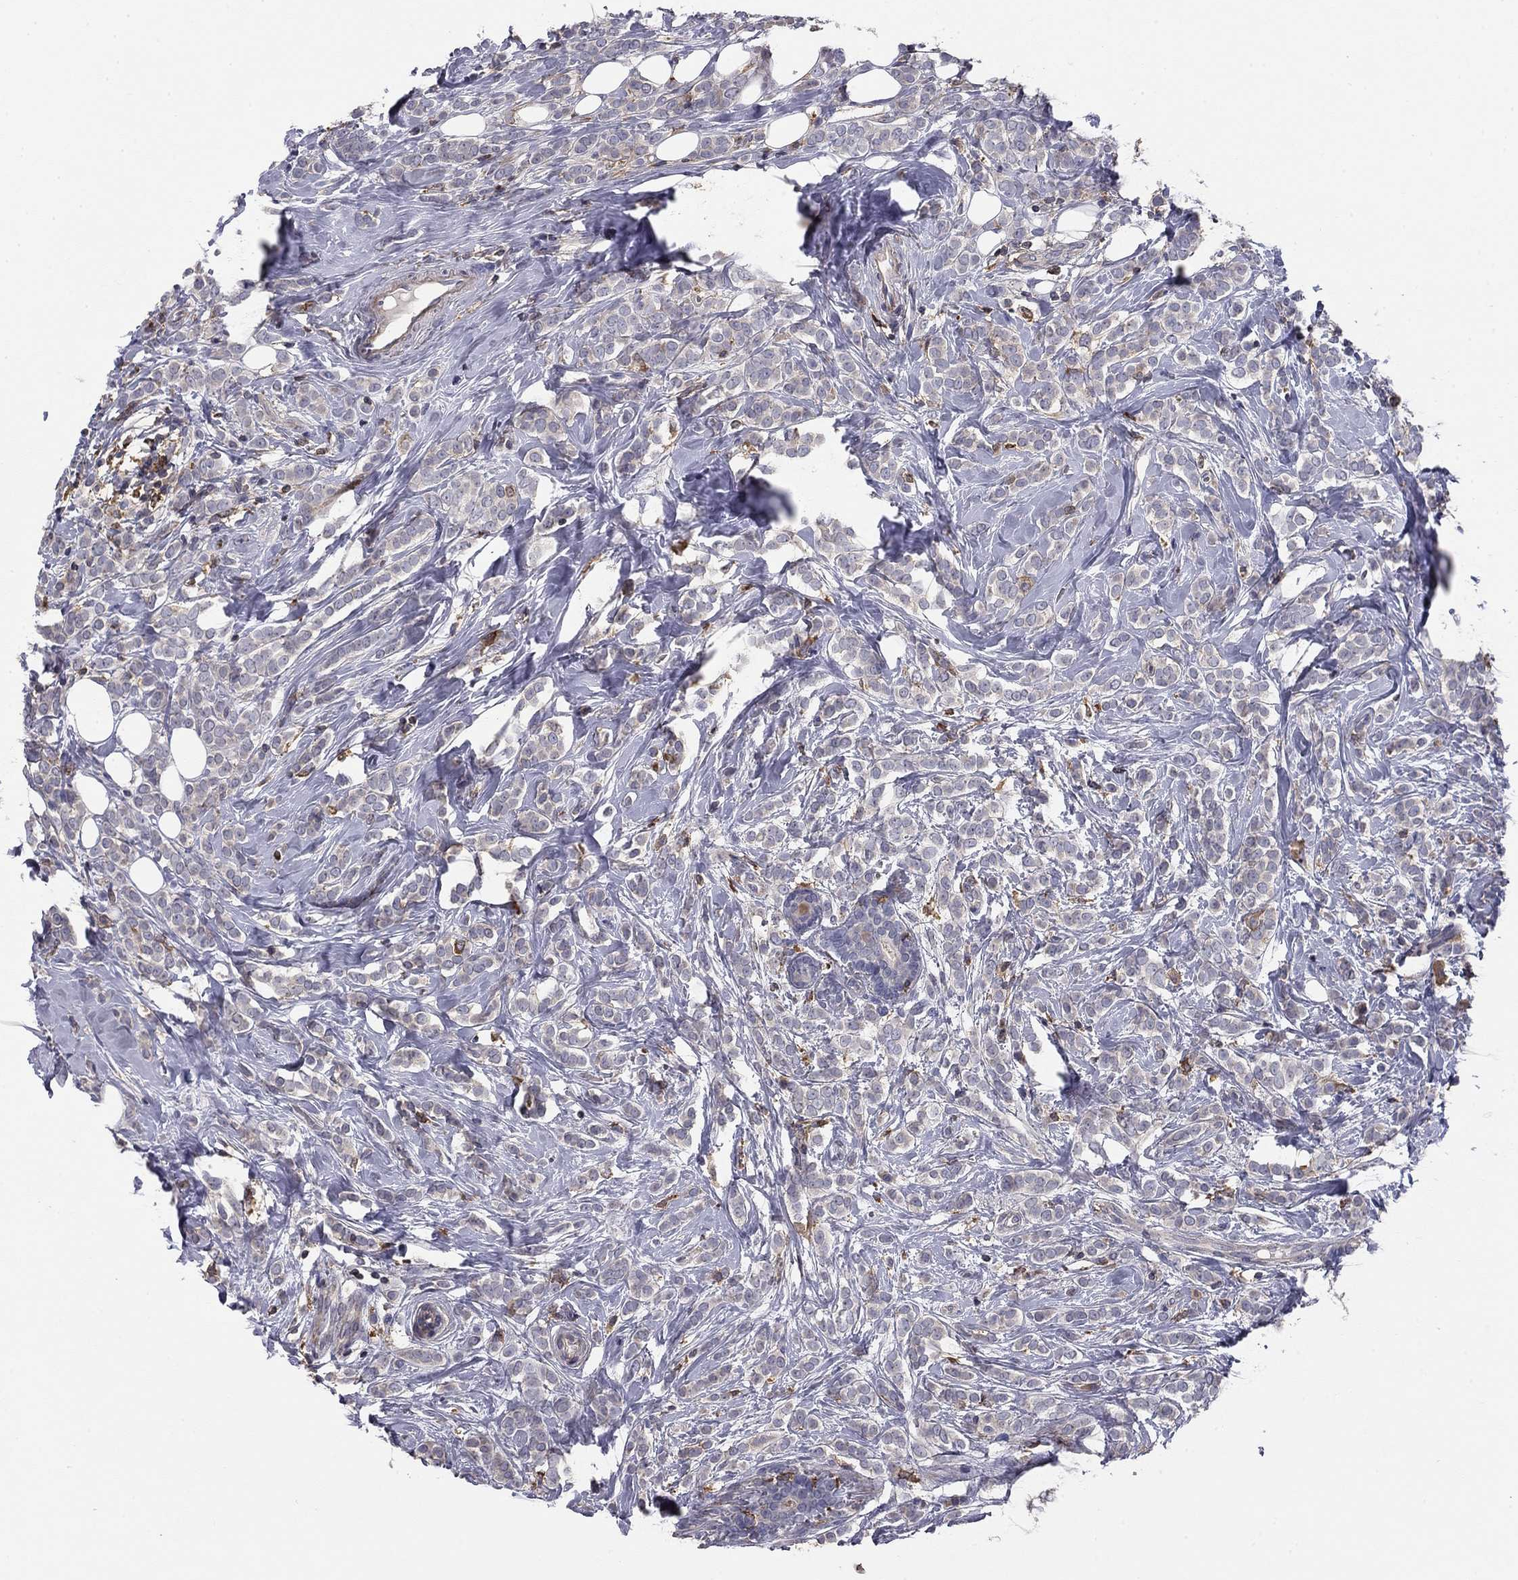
{"staining": {"intensity": "negative", "quantity": "none", "location": "none"}, "tissue": "breast cancer", "cell_type": "Tumor cells", "image_type": "cancer", "snomed": [{"axis": "morphology", "description": "Lobular carcinoma"}, {"axis": "topography", "description": "Breast"}], "caption": "DAB (3,3'-diaminobenzidine) immunohistochemical staining of human breast cancer exhibits no significant expression in tumor cells. (DAB immunohistochemistry (IHC), high magnification).", "gene": "PLCB2", "patient": {"sex": "female", "age": 49}}